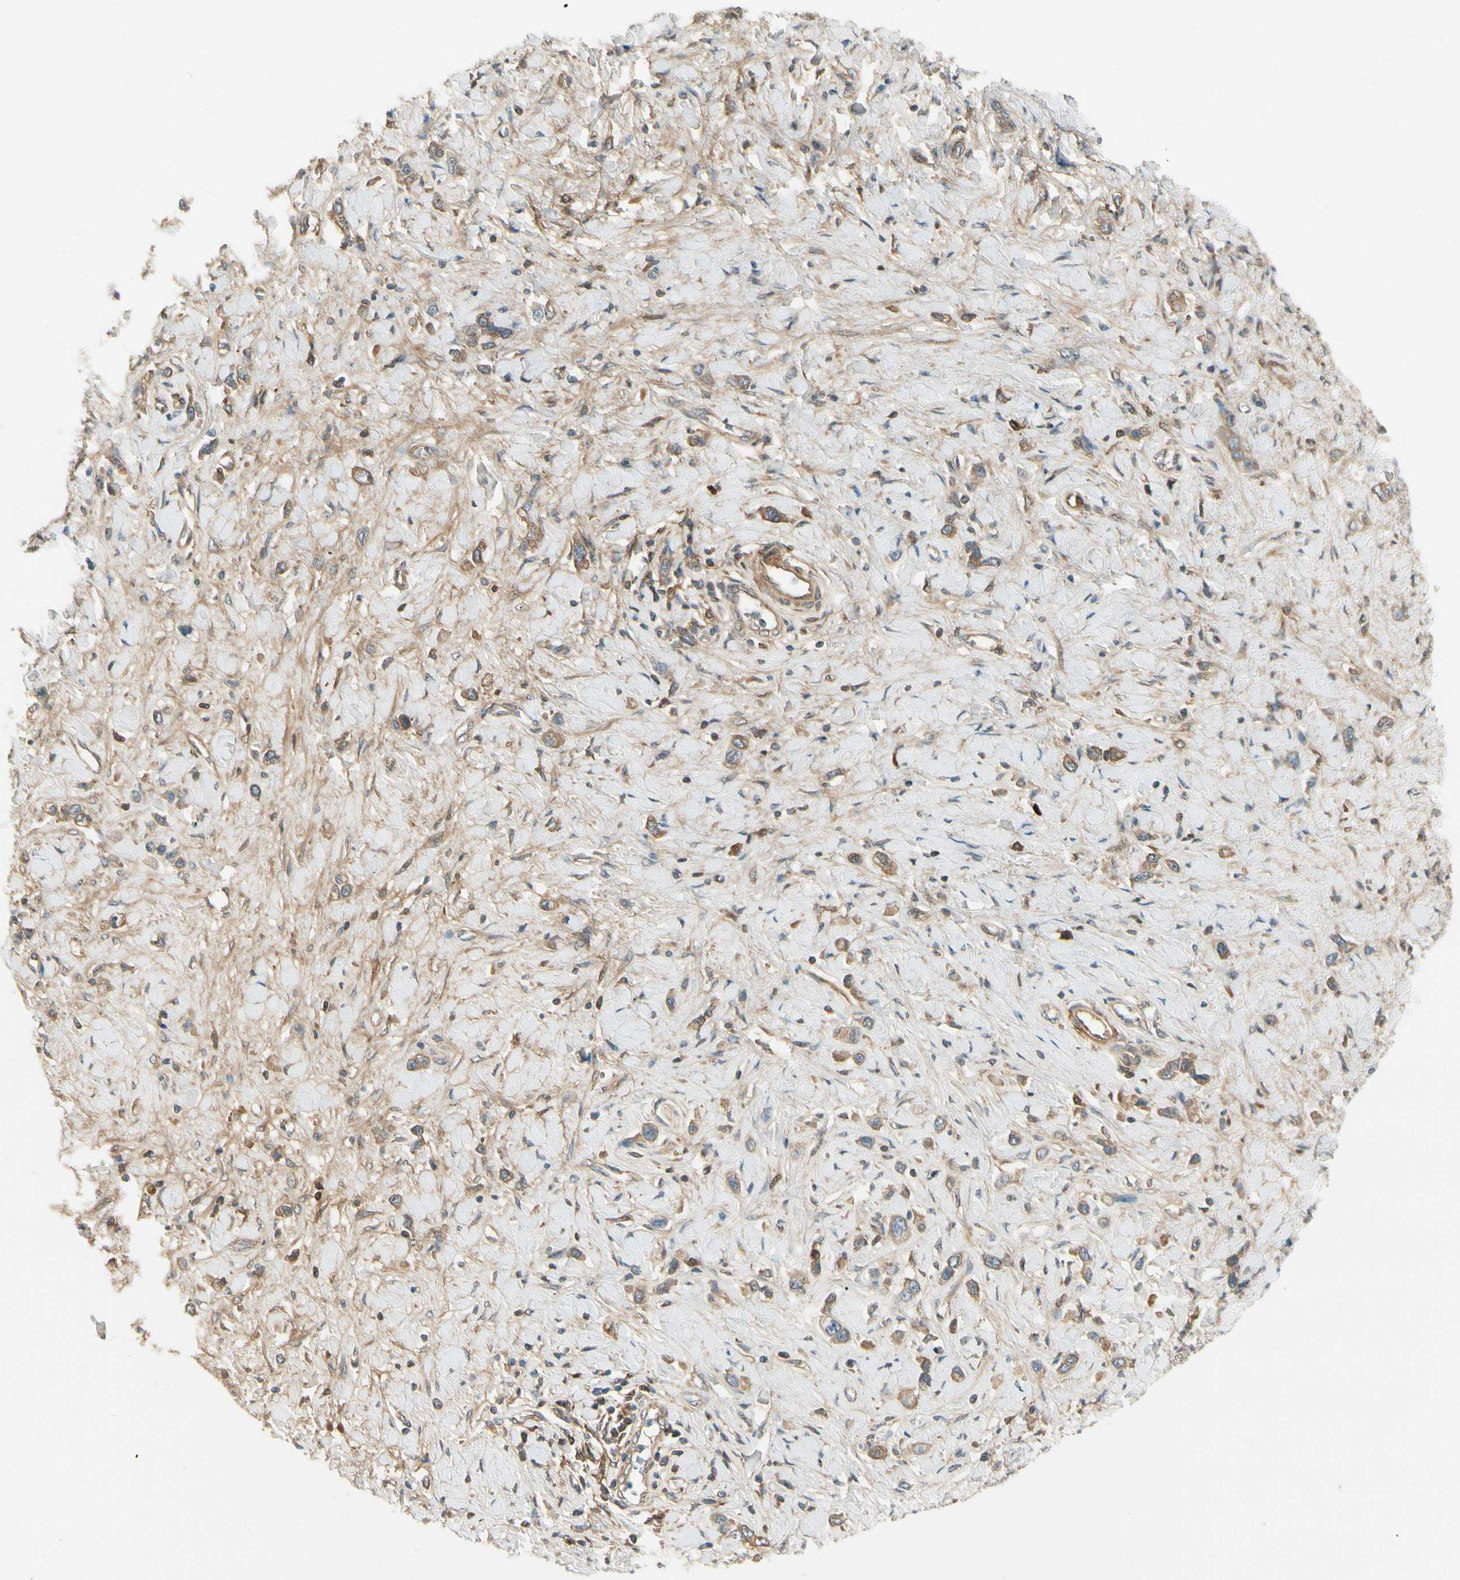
{"staining": {"intensity": "moderate", "quantity": ">75%", "location": "cytoplasmic/membranous"}, "tissue": "stomach cancer", "cell_type": "Tumor cells", "image_type": "cancer", "snomed": [{"axis": "morphology", "description": "Normal tissue, NOS"}, {"axis": "morphology", "description": "Adenocarcinoma, NOS"}, {"axis": "topography", "description": "Stomach, upper"}, {"axis": "topography", "description": "Stomach"}], "caption": "Protein expression analysis of human stomach adenocarcinoma reveals moderate cytoplasmic/membranous staining in about >75% of tumor cells.", "gene": "EPHB3", "patient": {"sex": "female", "age": 65}}